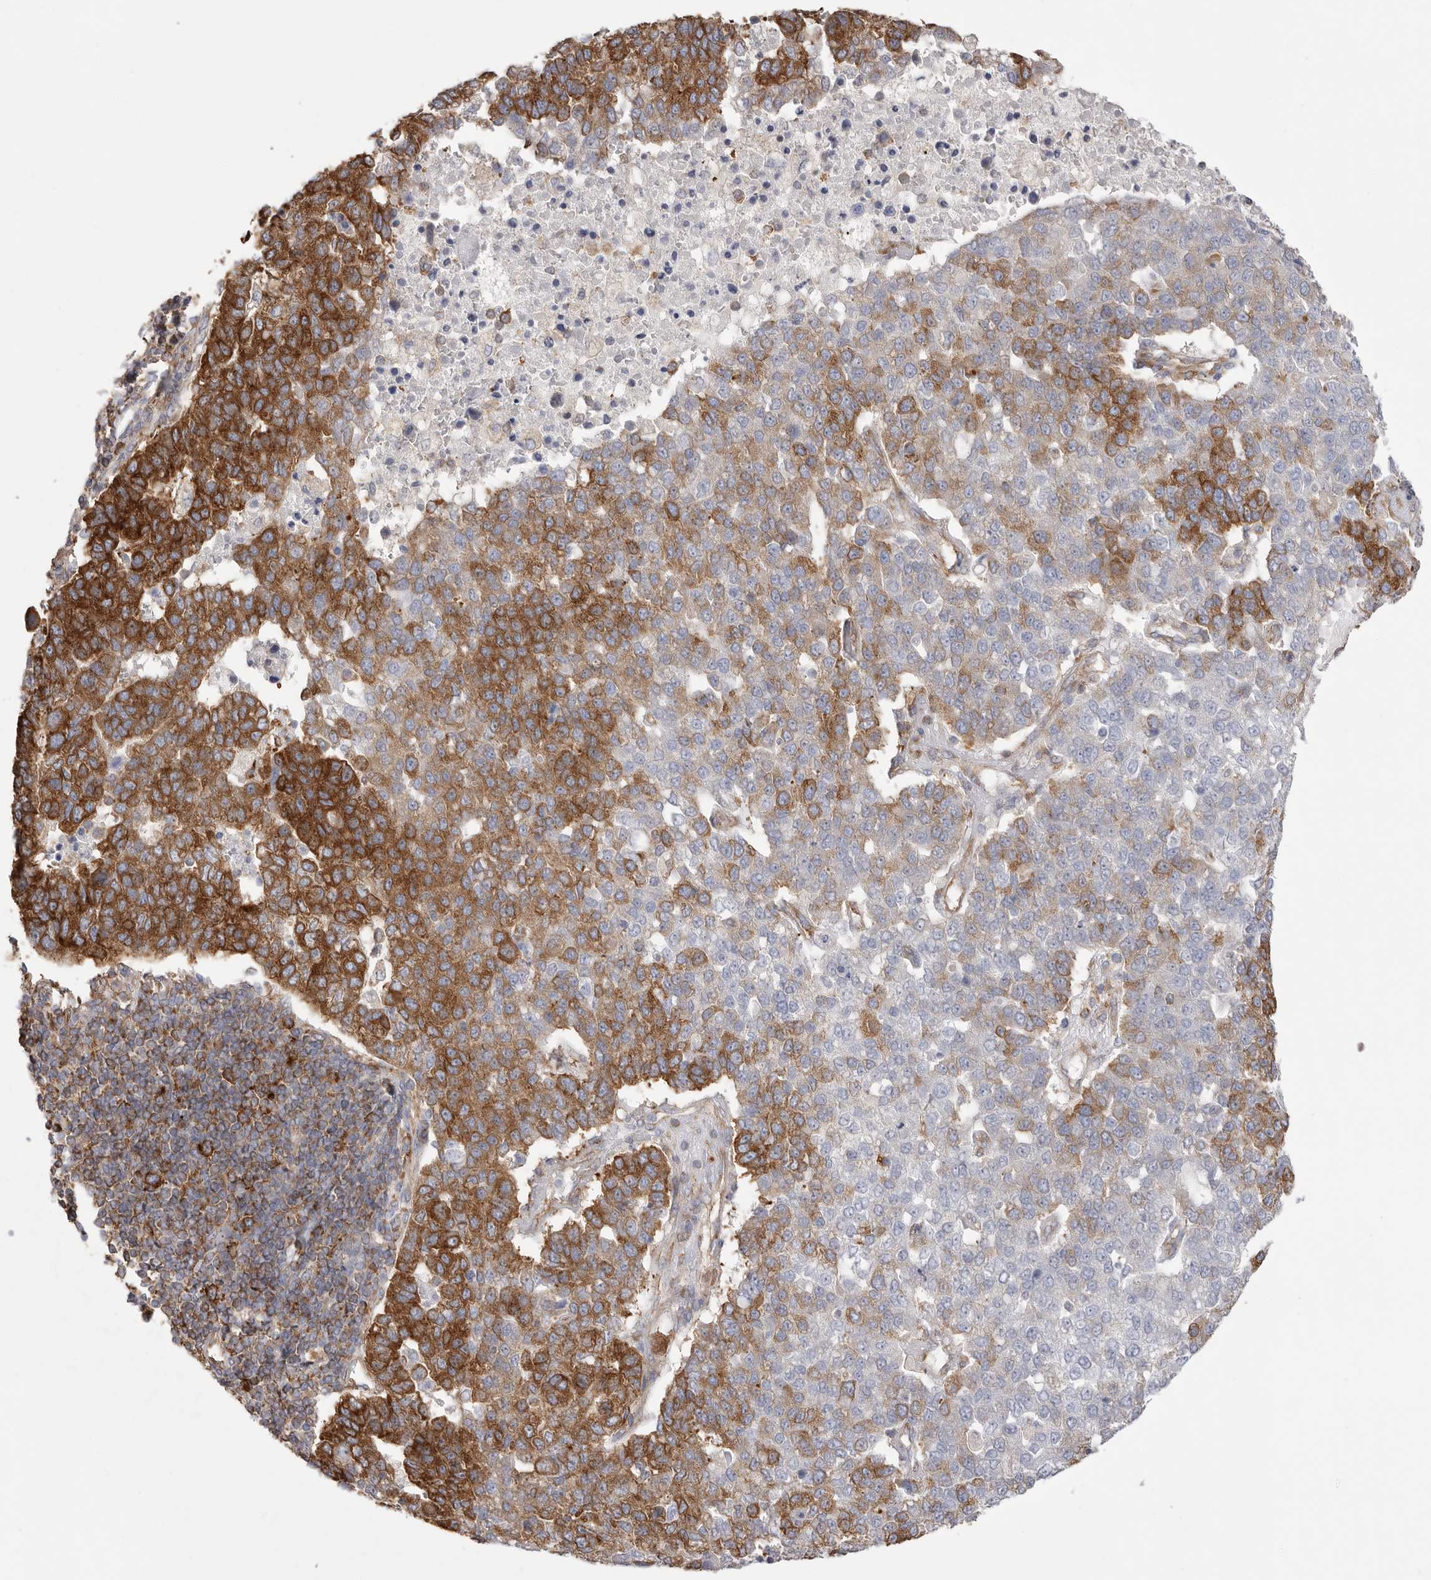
{"staining": {"intensity": "strong", "quantity": "25%-75%", "location": "cytoplasmic/membranous"}, "tissue": "pancreatic cancer", "cell_type": "Tumor cells", "image_type": "cancer", "snomed": [{"axis": "morphology", "description": "Adenocarcinoma, NOS"}, {"axis": "topography", "description": "Pancreas"}], "caption": "Pancreatic cancer stained with DAB immunohistochemistry (IHC) reveals high levels of strong cytoplasmic/membranous staining in approximately 25%-75% of tumor cells. (Stains: DAB (3,3'-diaminobenzidine) in brown, nuclei in blue, Microscopy: brightfield microscopy at high magnification).", "gene": "SERBP1", "patient": {"sex": "female", "age": 61}}